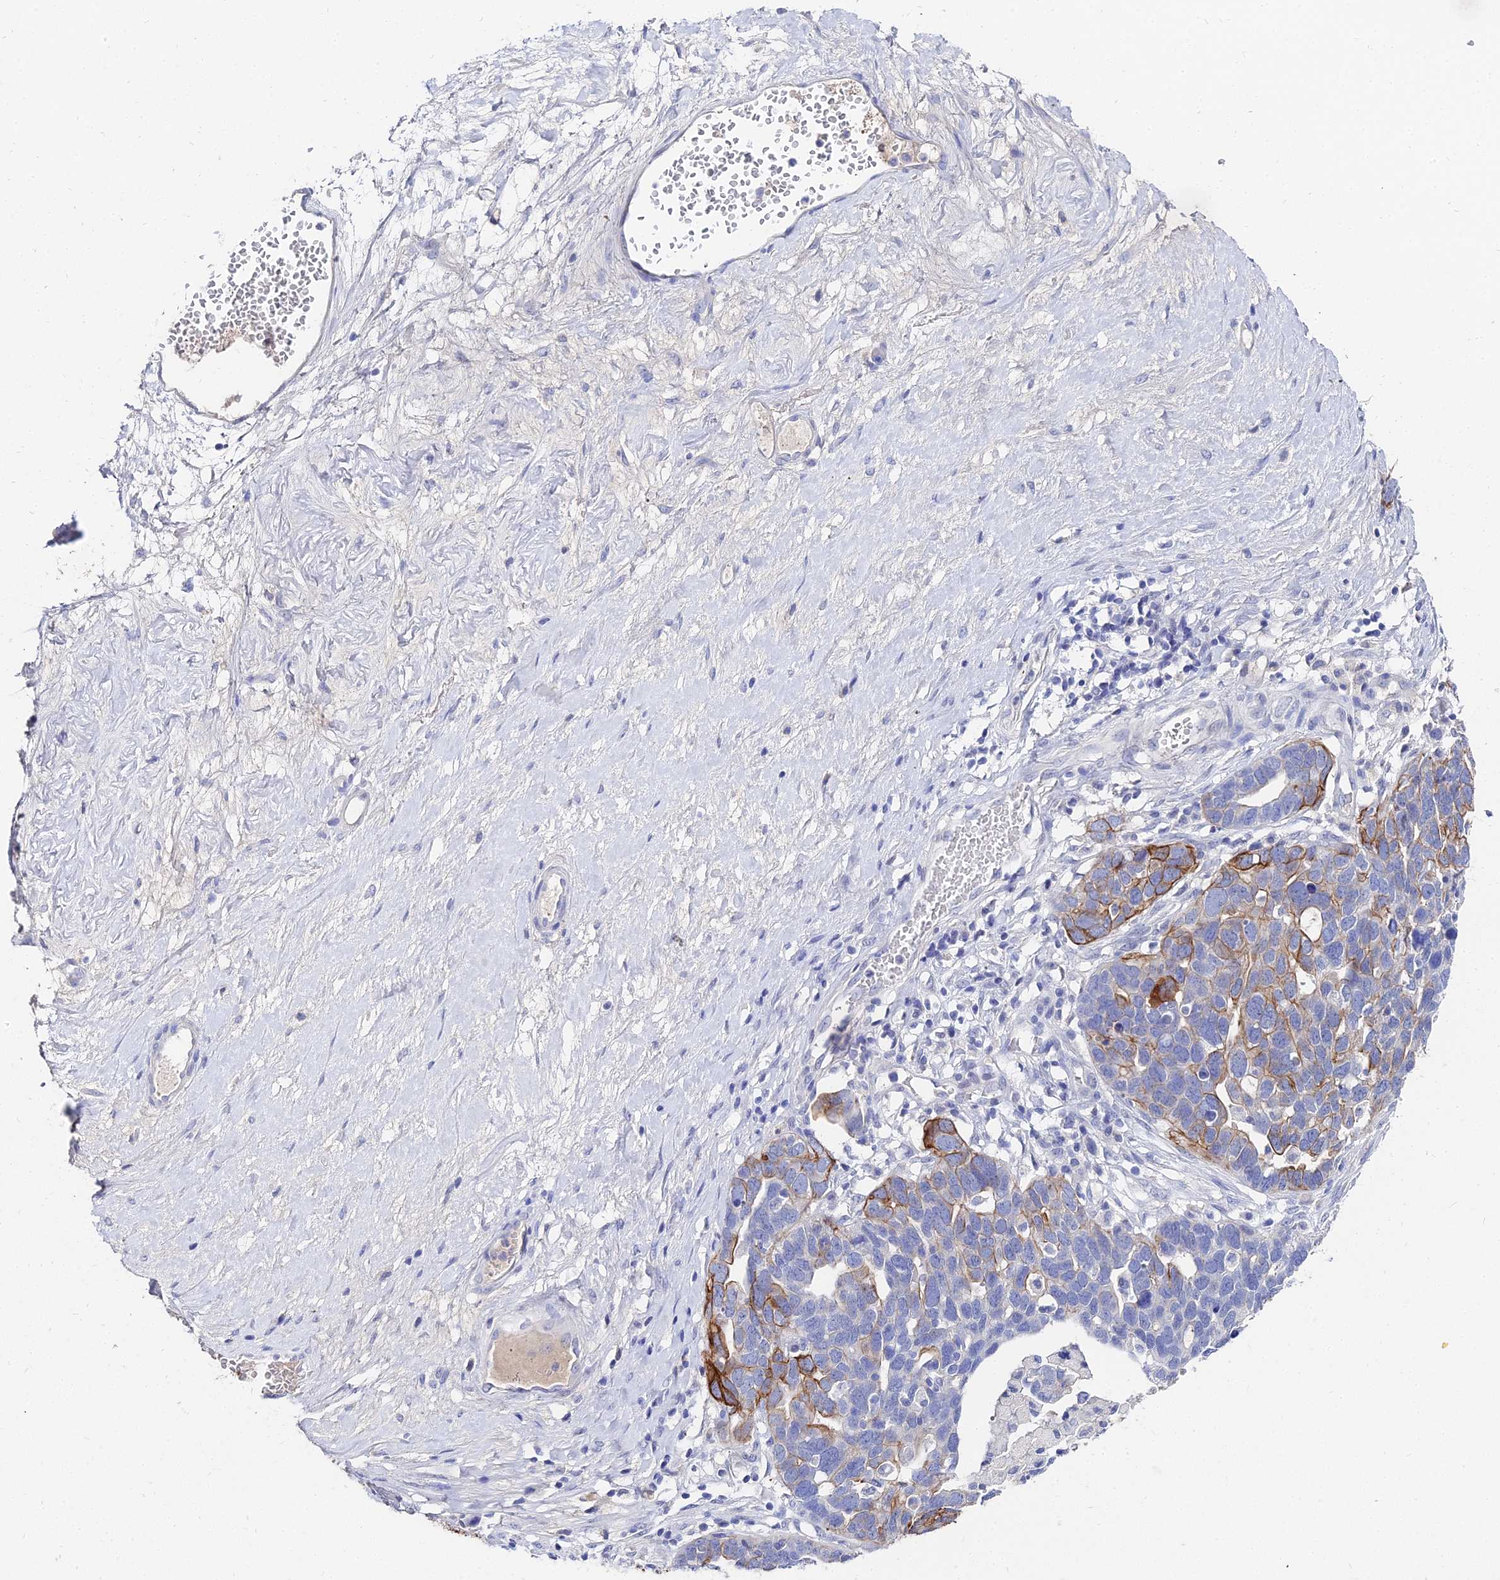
{"staining": {"intensity": "strong", "quantity": "<25%", "location": "cytoplasmic/membranous"}, "tissue": "ovarian cancer", "cell_type": "Tumor cells", "image_type": "cancer", "snomed": [{"axis": "morphology", "description": "Cystadenocarcinoma, serous, NOS"}, {"axis": "topography", "description": "Ovary"}], "caption": "Brown immunohistochemical staining in human serous cystadenocarcinoma (ovarian) demonstrates strong cytoplasmic/membranous expression in about <25% of tumor cells.", "gene": "KRT17", "patient": {"sex": "female", "age": 54}}